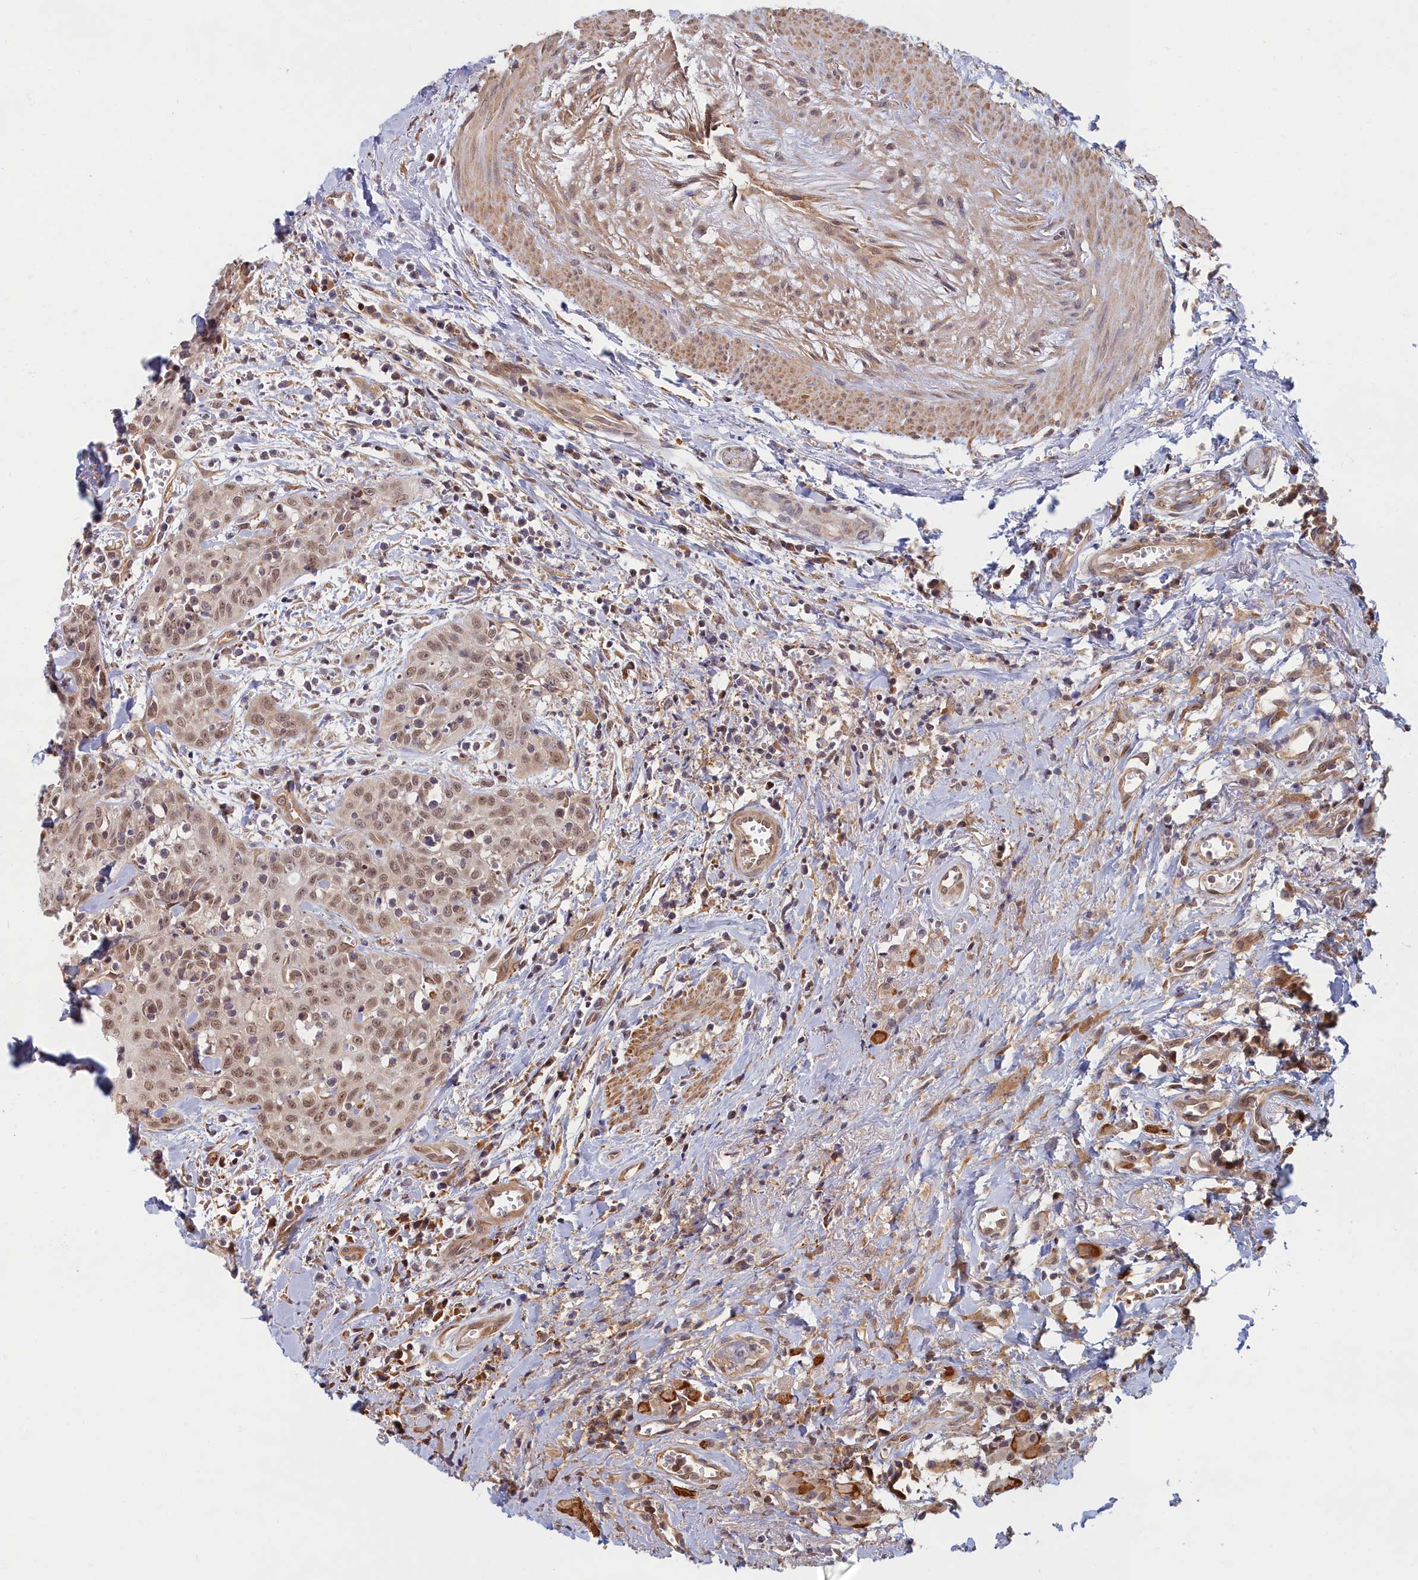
{"staining": {"intensity": "moderate", "quantity": ">75%", "location": "nuclear"}, "tissue": "head and neck cancer", "cell_type": "Tumor cells", "image_type": "cancer", "snomed": [{"axis": "morphology", "description": "Squamous cell carcinoma, NOS"}, {"axis": "topography", "description": "Head-Neck"}], "caption": "A high-resolution micrograph shows IHC staining of head and neck cancer (squamous cell carcinoma), which demonstrates moderate nuclear staining in about >75% of tumor cells.", "gene": "MAK16", "patient": {"sex": "female", "age": 70}}